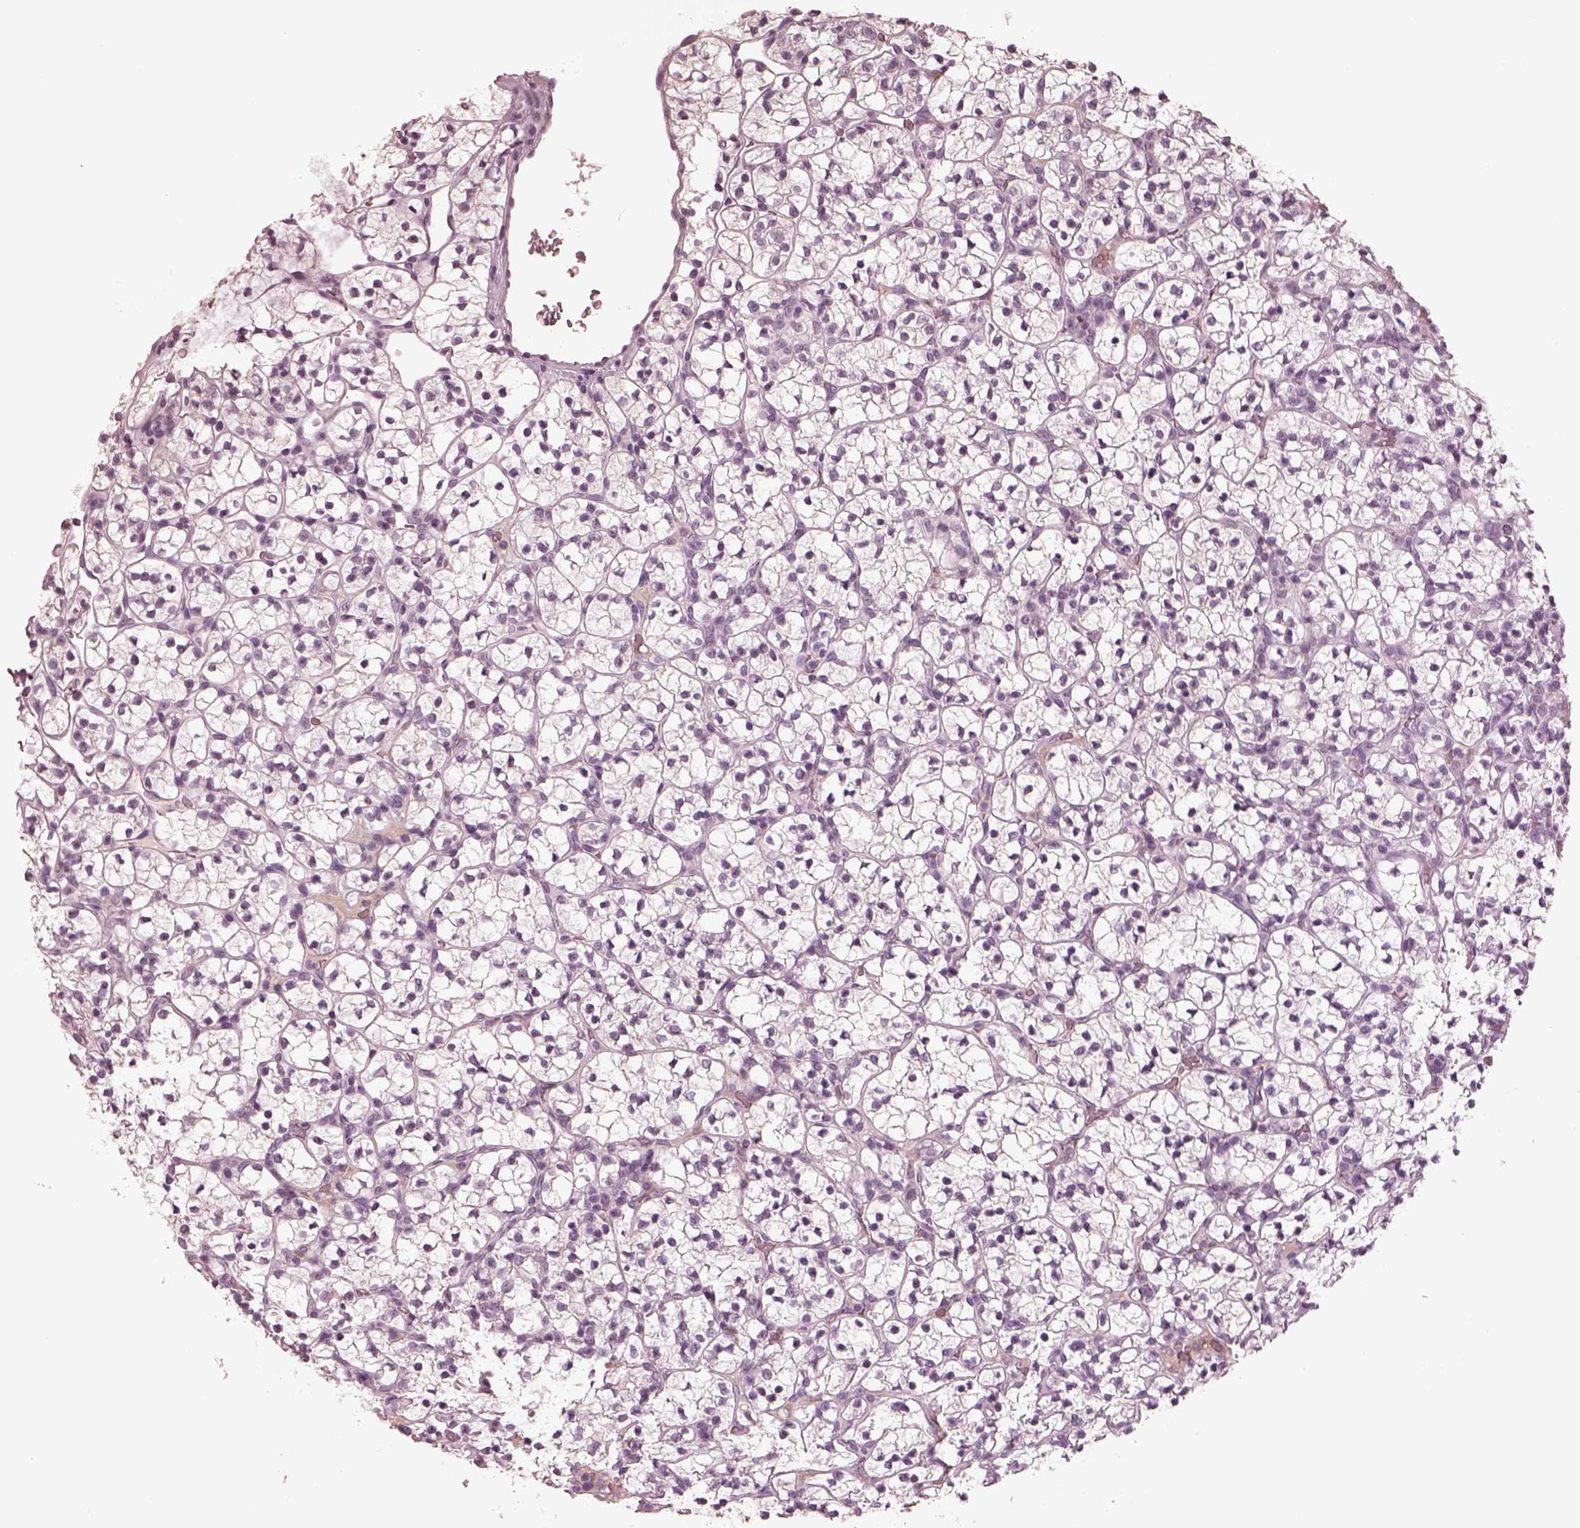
{"staining": {"intensity": "negative", "quantity": "none", "location": "none"}, "tissue": "renal cancer", "cell_type": "Tumor cells", "image_type": "cancer", "snomed": [{"axis": "morphology", "description": "Adenocarcinoma, NOS"}, {"axis": "topography", "description": "Kidney"}], "caption": "IHC micrograph of neoplastic tissue: renal cancer (adenocarcinoma) stained with DAB (3,3'-diaminobenzidine) displays no significant protein expression in tumor cells.", "gene": "KCNA2", "patient": {"sex": "female", "age": 89}}